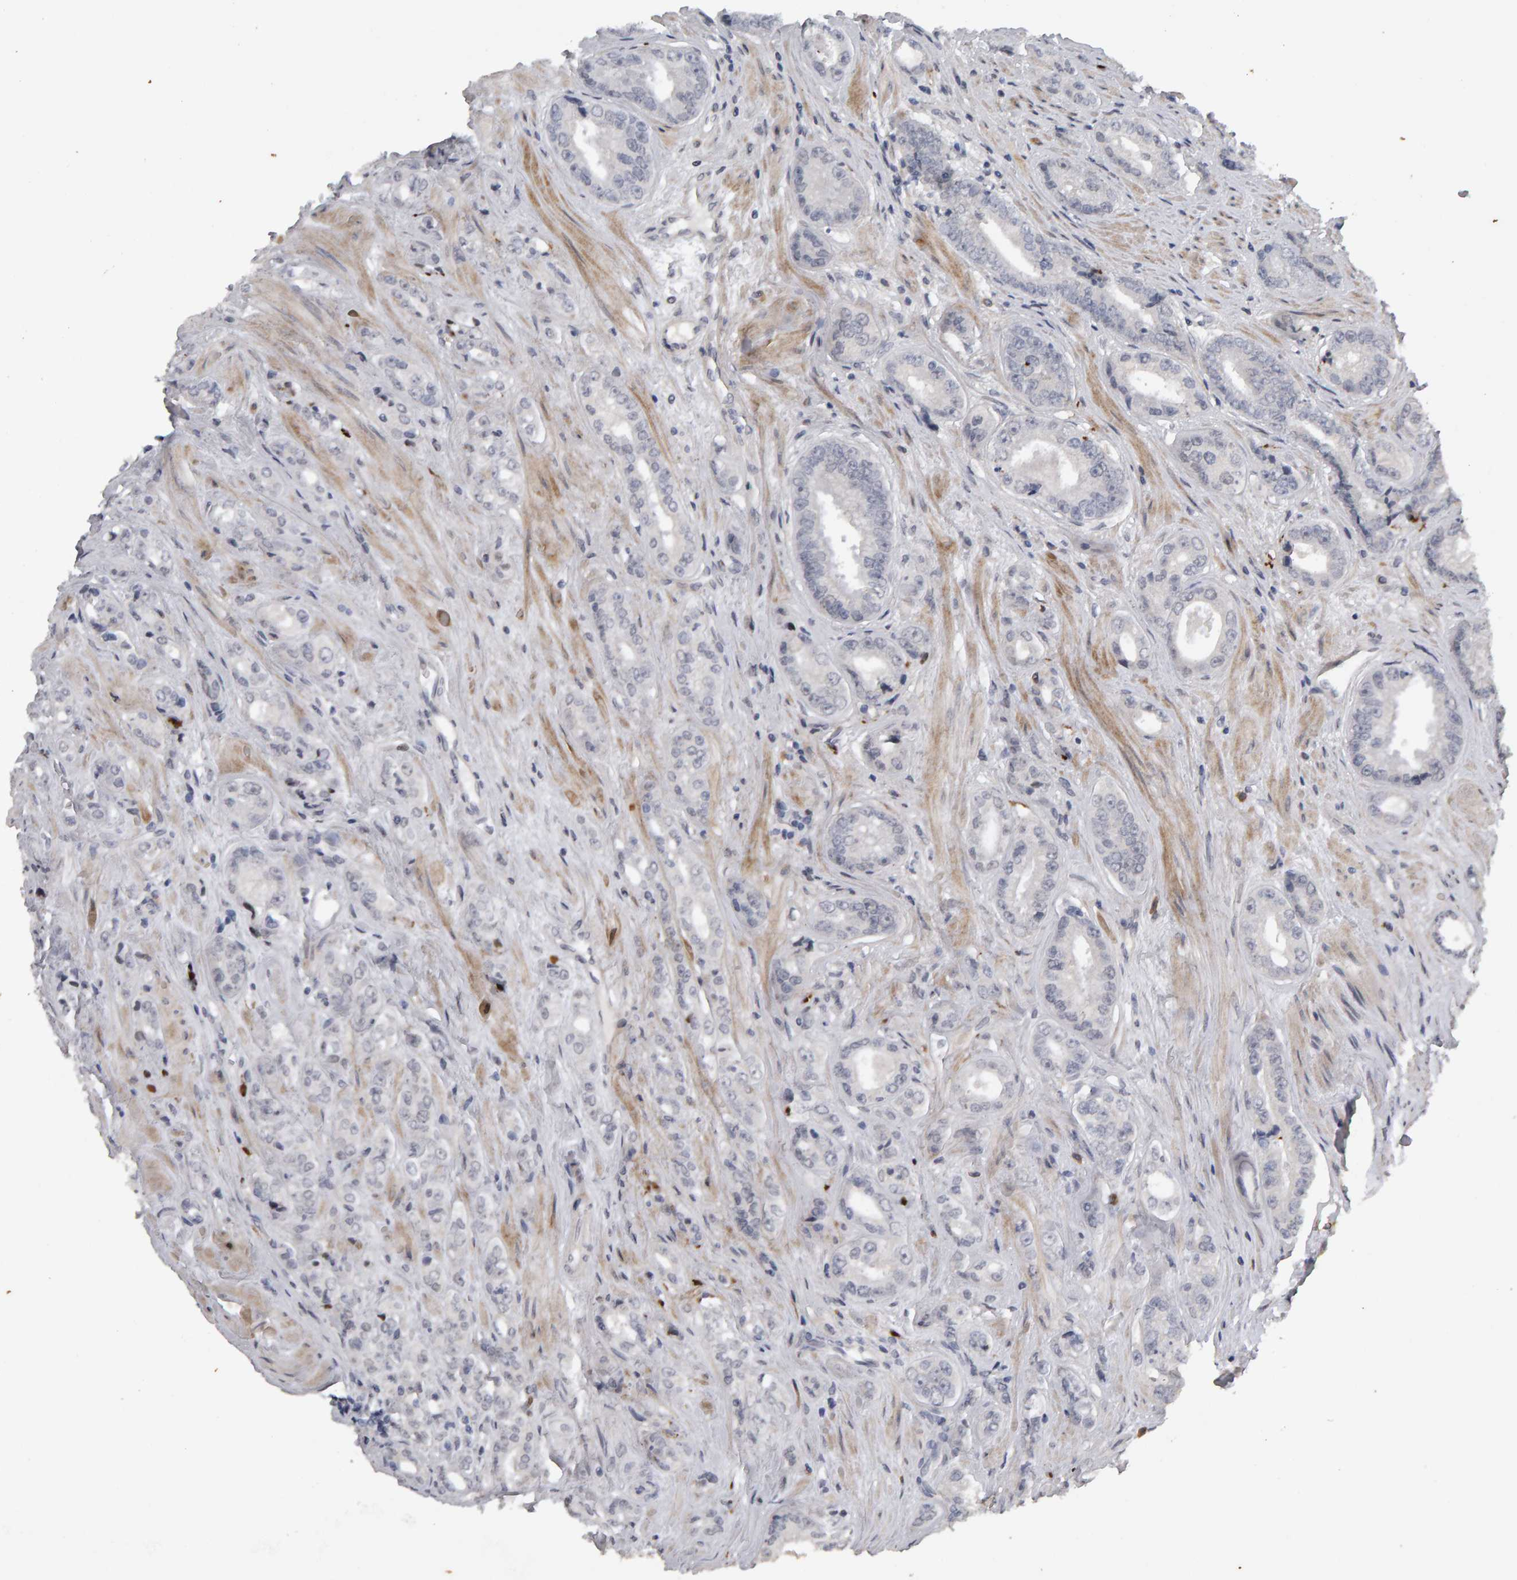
{"staining": {"intensity": "negative", "quantity": "none", "location": "none"}, "tissue": "prostate cancer", "cell_type": "Tumor cells", "image_type": "cancer", "snomed": [{"axis": "morphology", "description": "Adenocarcinoma, High grade"}, {"axis": "topography", "description": "Prostate"}], "caption": "The image exhibits no significant staining in tumor cells of prostate cancer.", "gene": "IPO8", "patient": {"sex": "male", "age": 61}}